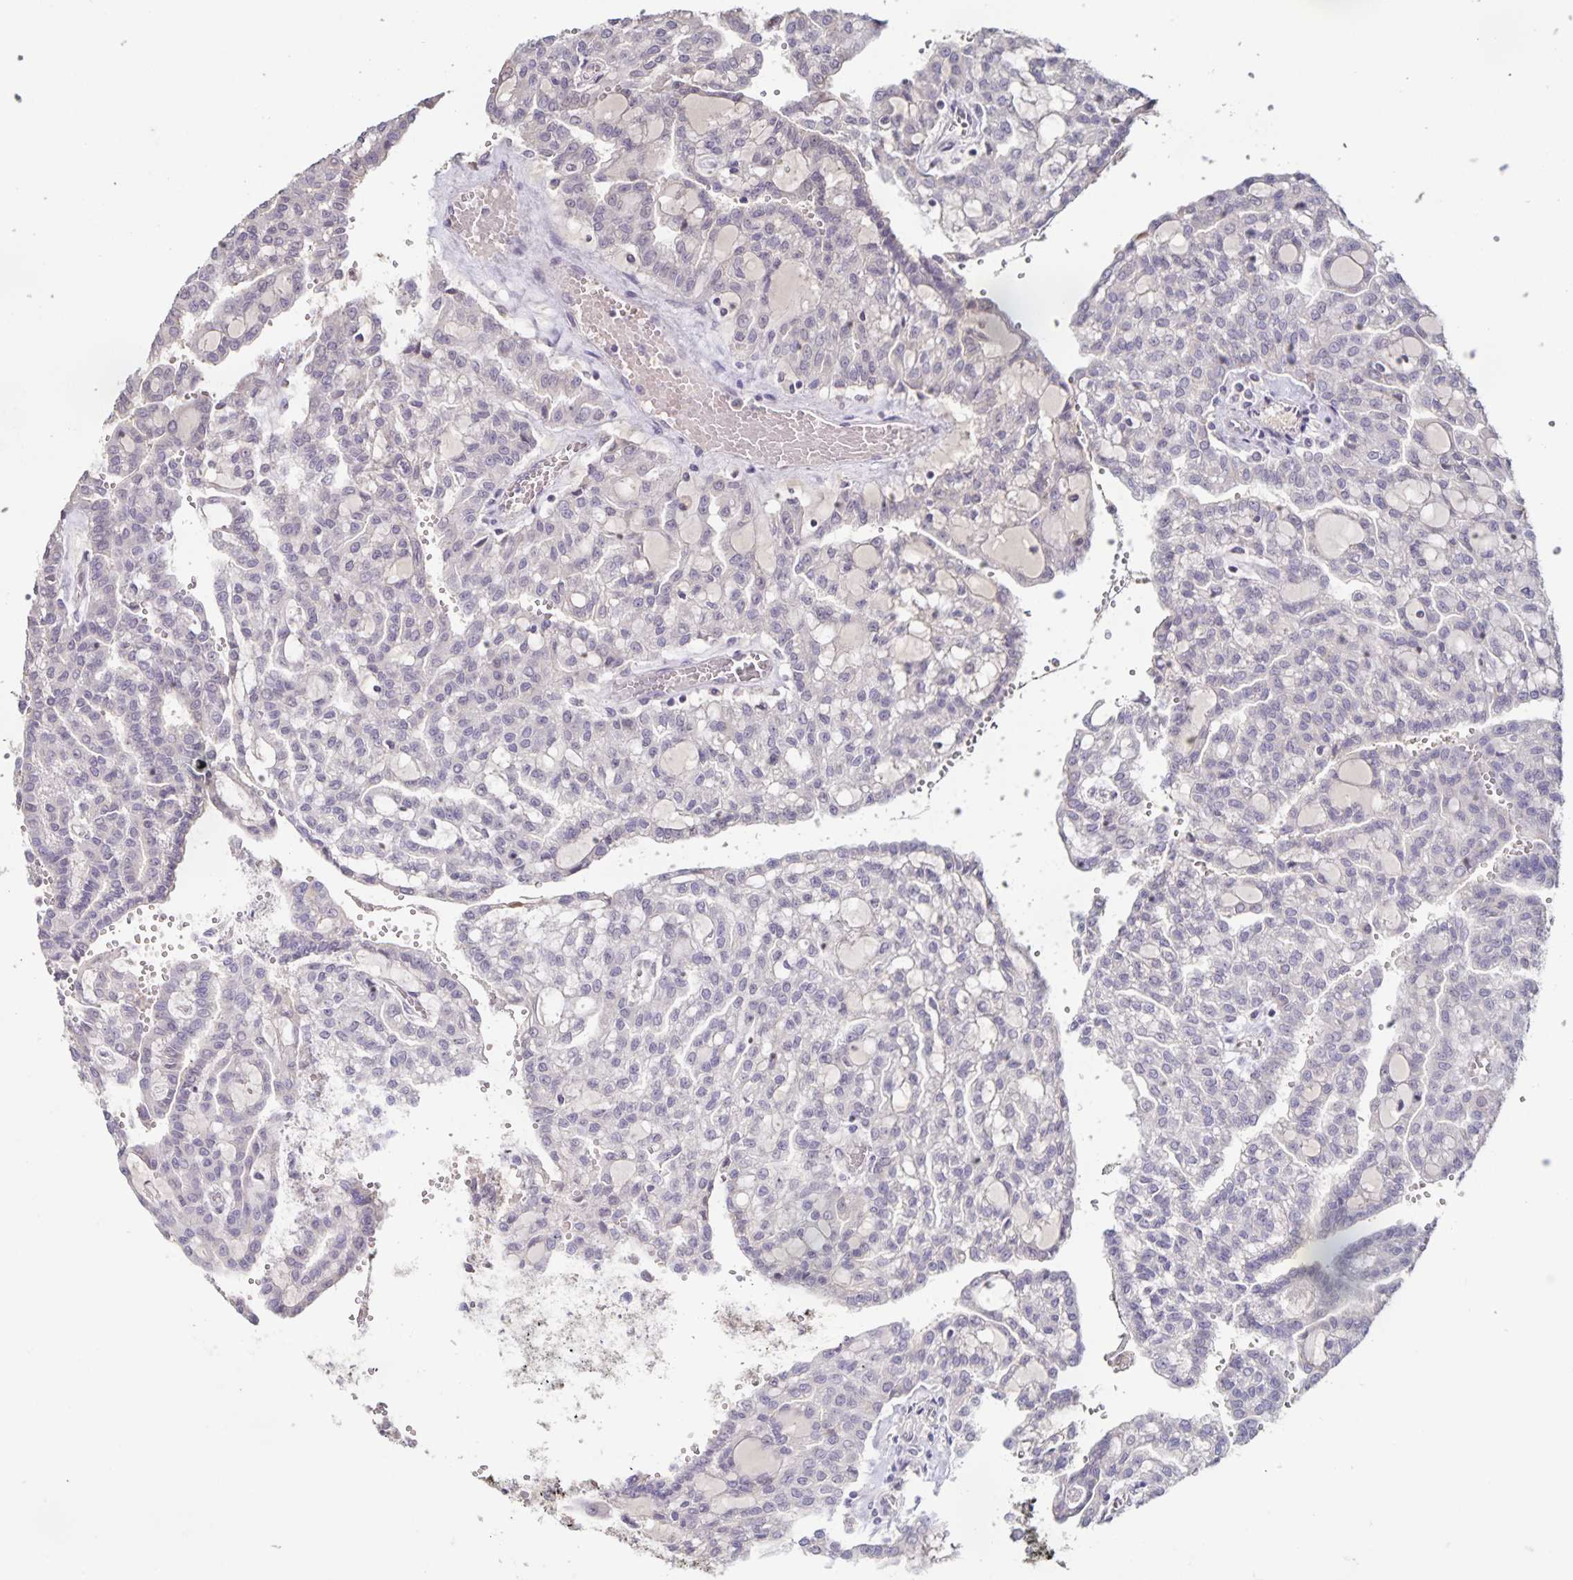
{"staining": {"intensity": "negative", "quantity": "none", "location": "none"}, "tissue": "renal cancer", "cell_type": "Tumor cells", "image_type": "cancer", "snomed": [{"axis": "morphology", "description": "Adenocarcinoma, NOS"}, {"axis": "topography", "description": "Kidney"}], "caption": "Tumor cells show no significant protein expression in renal adenocarcinoma.", "gene": "INSL5", "patient": {"sex": "male", "age": 63}}